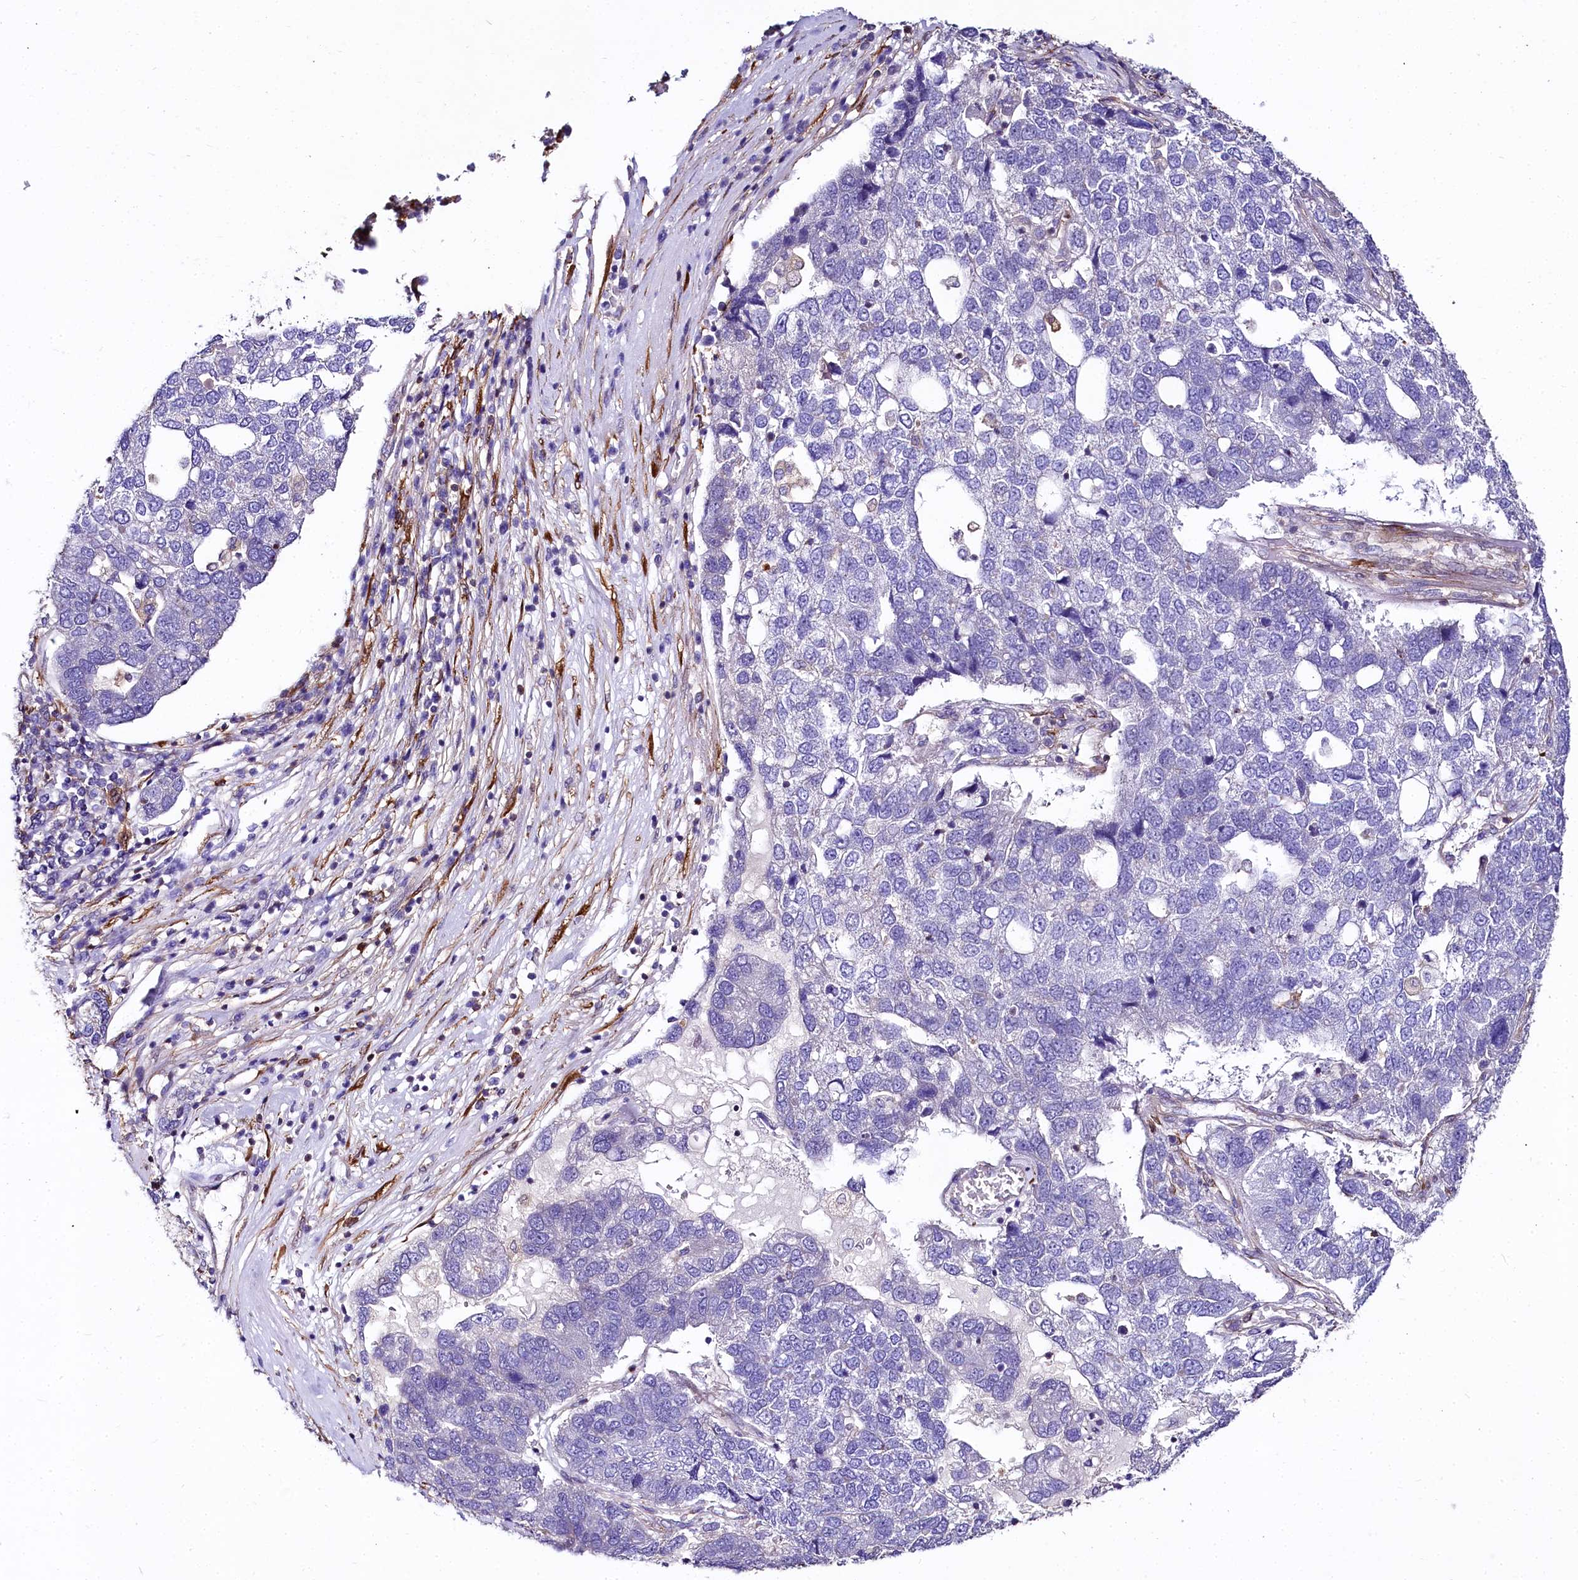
{"staining": {"intensity": "negative", "quantity": "none", "location": "none"}, "tissue": "pancreatic cancer", "cell_type": "Tumor cells", "image_type": "cancer", "snomed": [{"axis": "morphology", "description": "Adenocarcinoma, NOS"}, {"axis": "topography", "description": "Pancreas"}], "caption": "A high-resolution histopathology image shows immunohistochemistry staining of pancreatic adenocarcinoma, which demonstrates no significant positivity in tumor cells. Nuclei are stained in blue.", "gene": "FCHSD2", "patient": {"sex": "female", "age": 61}}